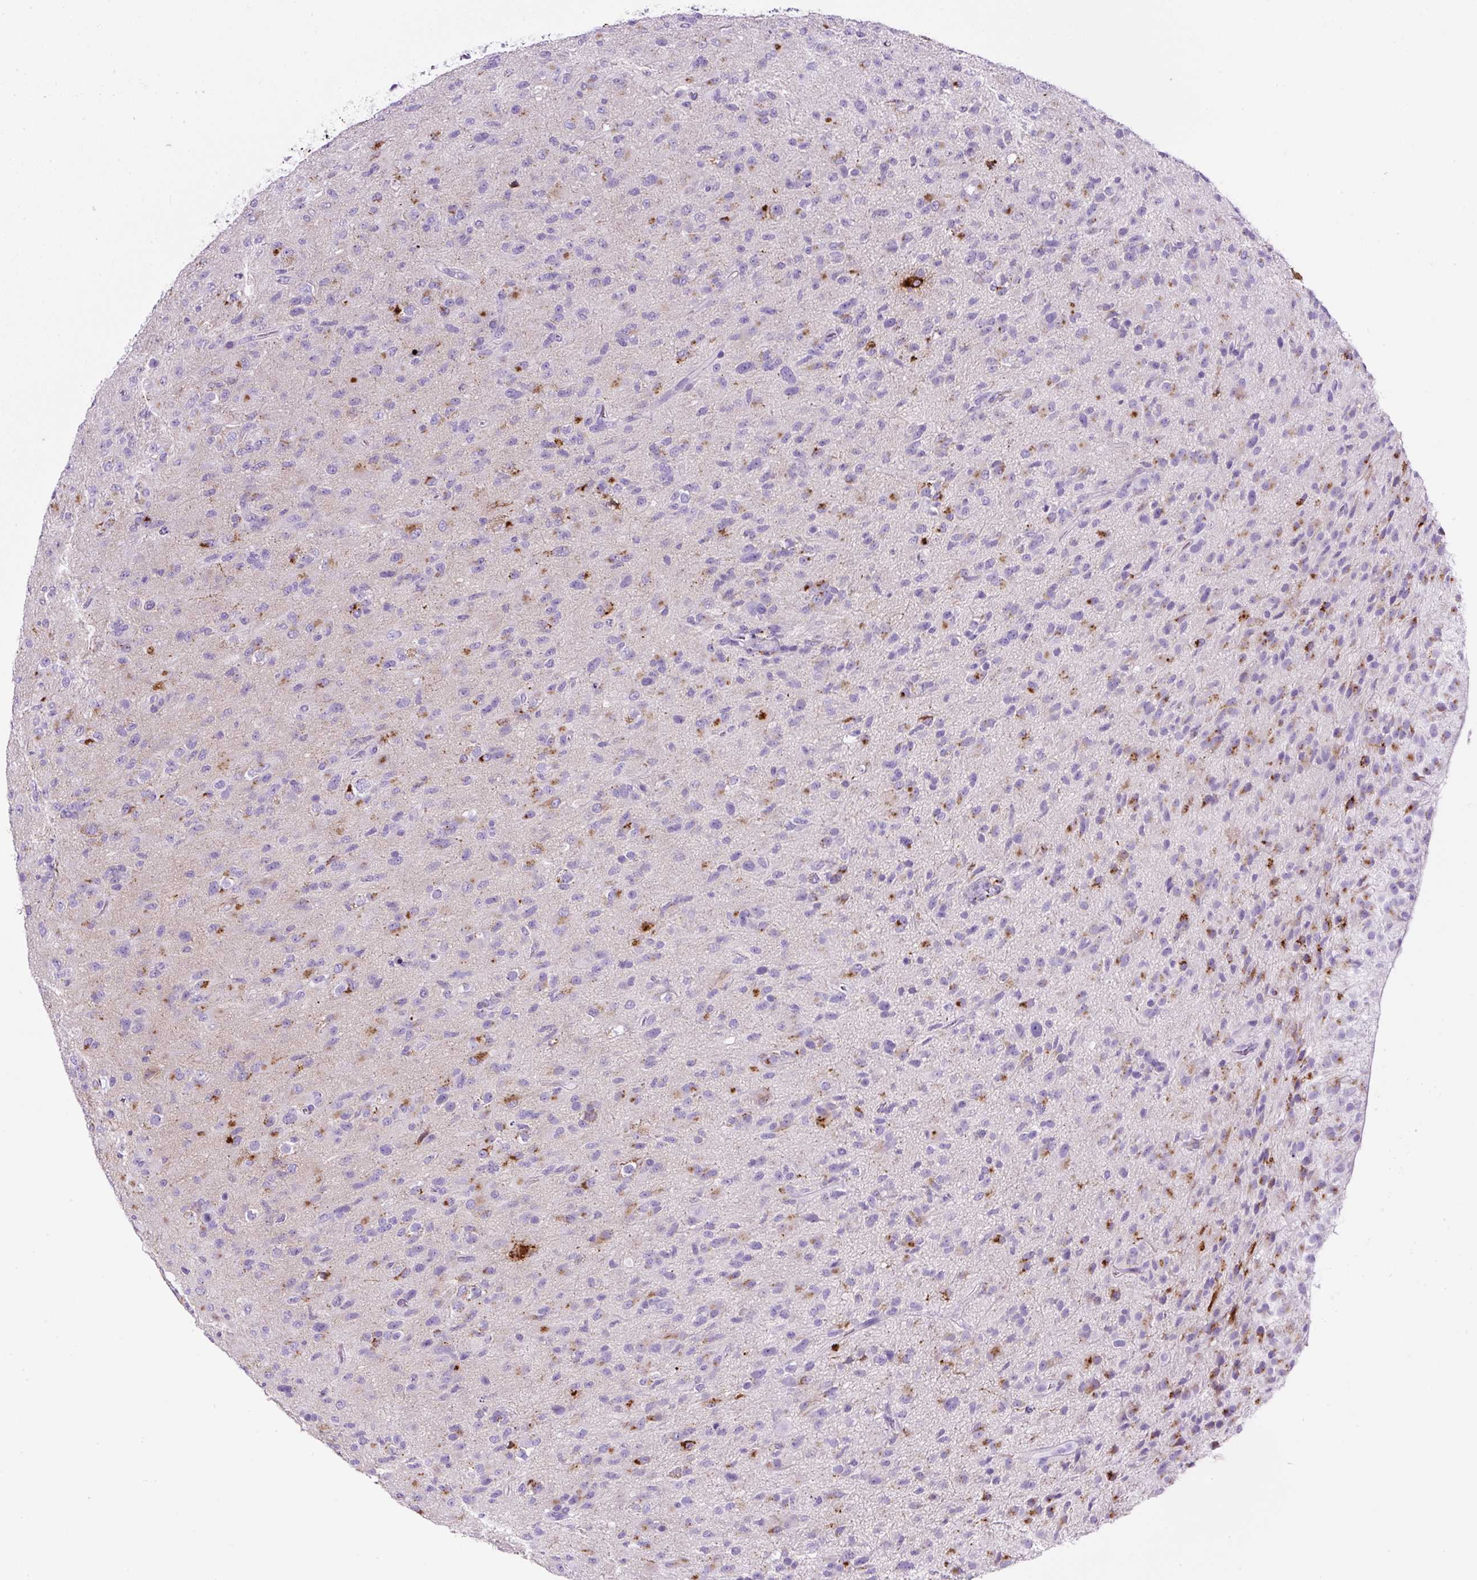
{"staining": {"intensity": "moderate", "quantity": "25%-75%", "location": "cytoplasmic/membranous"}, "tissue": "glioma", "cell_type": "Tumor cells", "image_type": "cancer", "snomed": [{"axis": "morphology", "description": "Glioma, malignant, Low grade"}, {"axis": "topography", "description": "Brain"}], "caption": "IHC of malignant glioma (low-grade) displays medium levels of moderate cytoplasmic/membranous positivity in about 25%-75% of tumor cells.", "gene": "TMEM200B", "patient": {"sex": "male", "age": 65}}